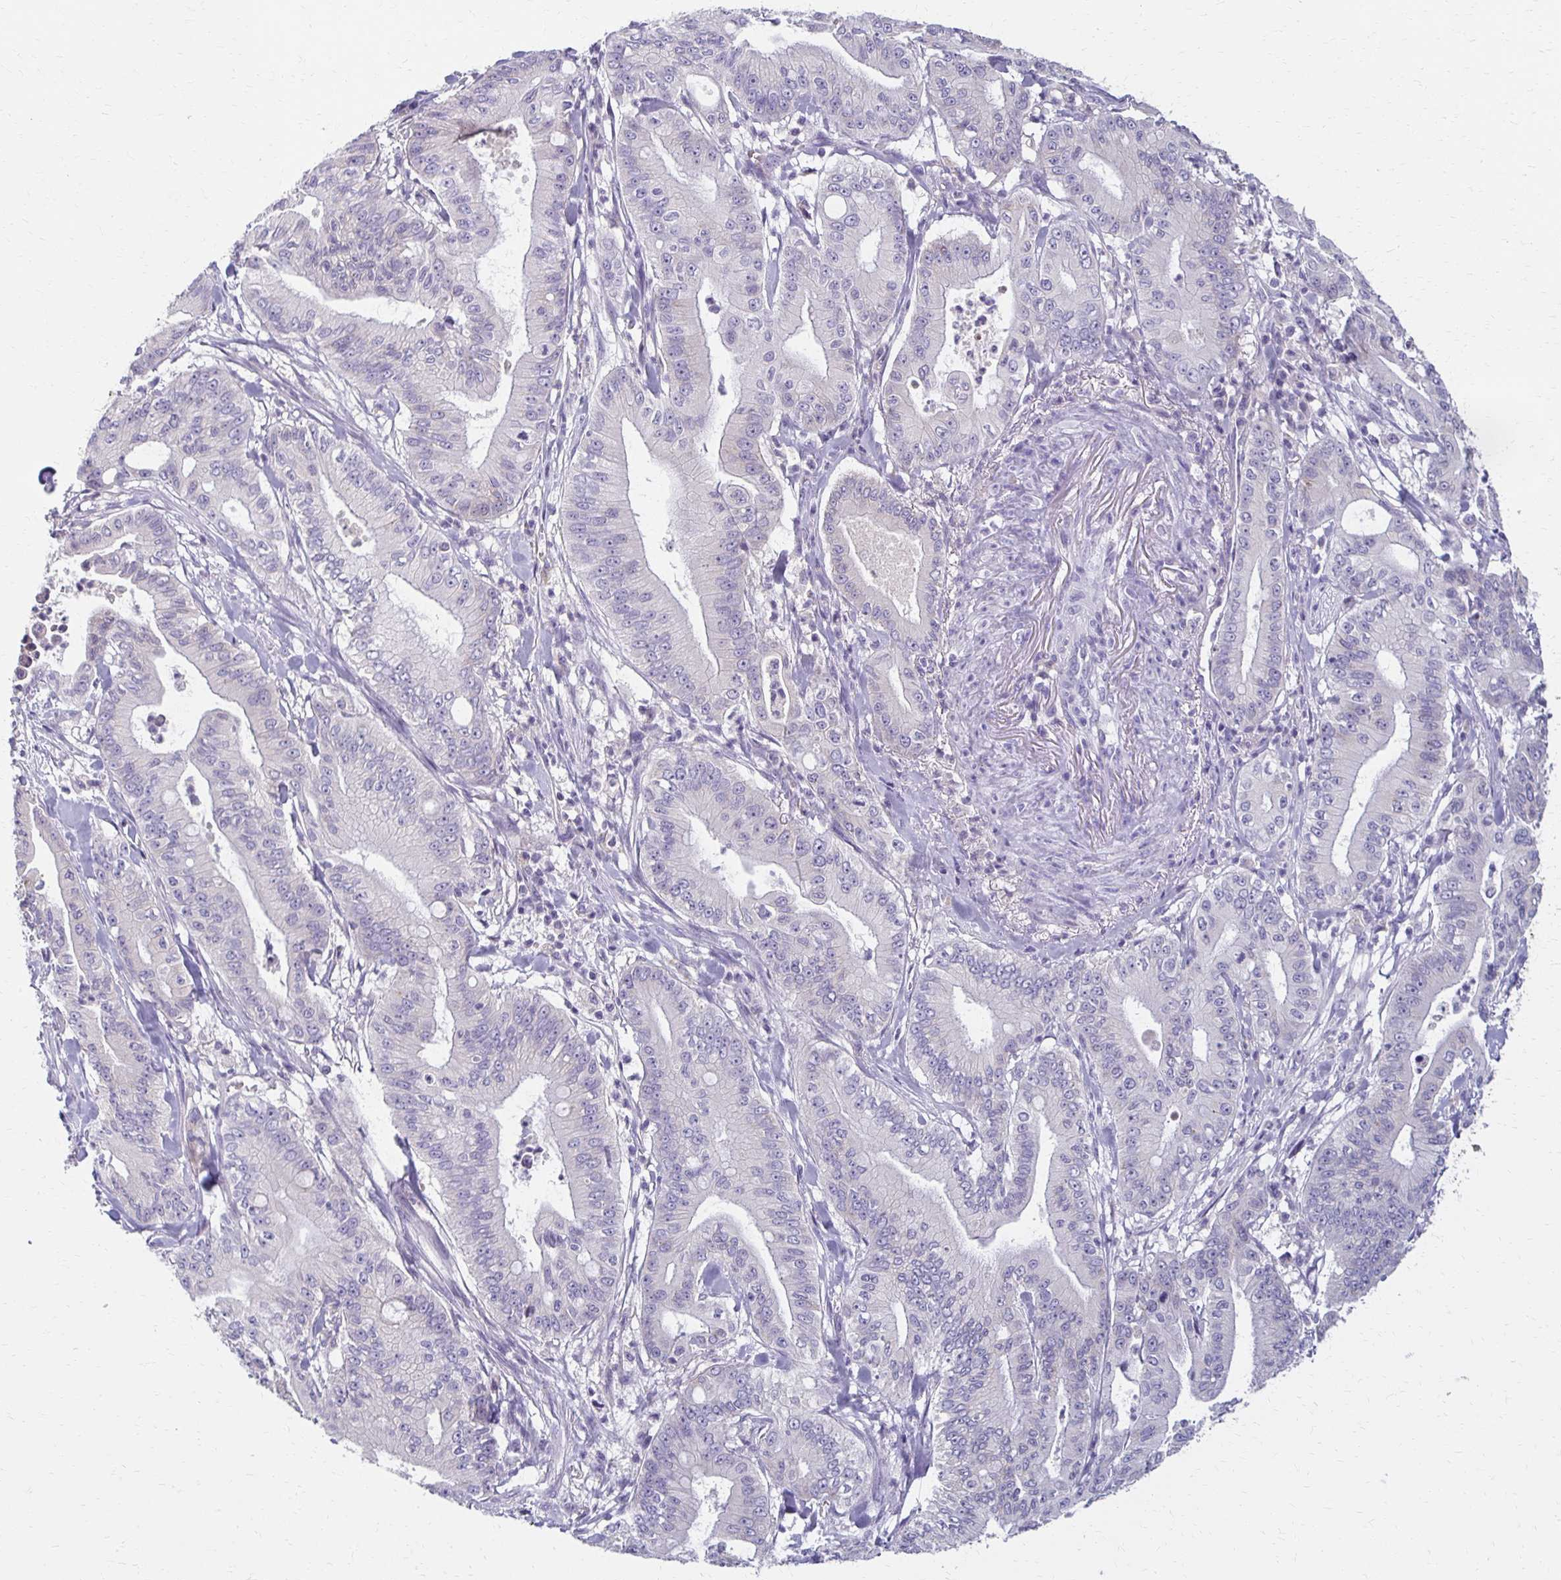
{"staining": {"intensity": "negative", "quantity": "none", "location": "none"}, "tissue": "pancreatic cancer", "cell_type": "Tumor cells", "image_type": "cancer", "snomed": [{"axis": "morphology", "description": "Adenocarcinoma, NOS"}, {"axis": "topography", "description": "Pancreas"}], "caption": "High magnification brightfield microscopy of pancreatic cancer (adenocarcinoma) stained with DAB (3,3'-diaminobenzidine) (brown) and counterstained with hematoxylin (blue): tumor cells show no significant expression.", "gene": "BBS12", "patient": {"sex": "male", "age": 71}}